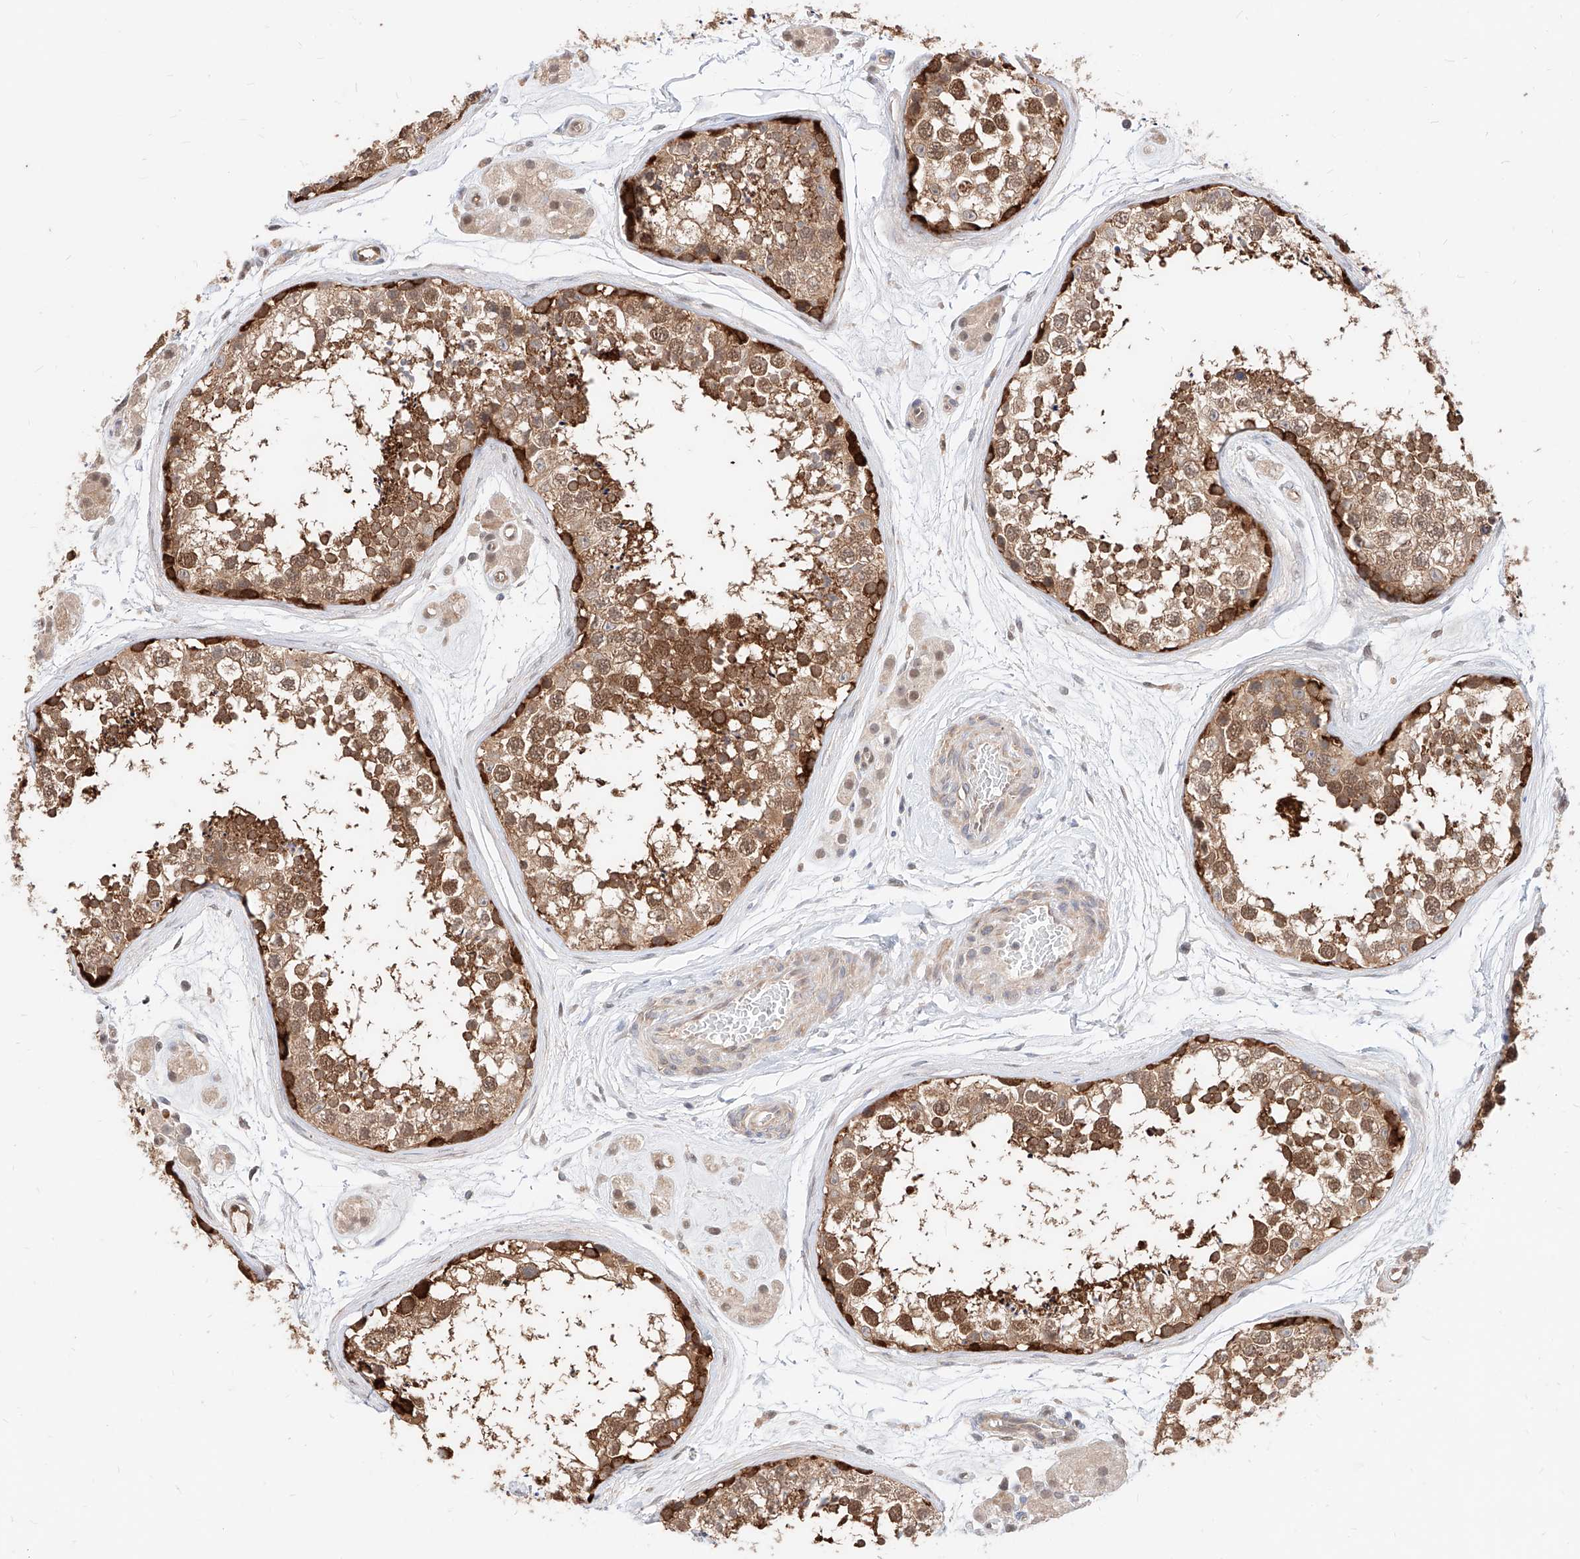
{"staining": {"intensity": "strong", "quantity": "25%-75%", "location": "cytoplasmic/membranous,nuclear"}, "tissue": "testis", "cell_type": "Cells in seminiferous ducts", "image_type": "normal", "snomed": [{"axis": "morphology", "description": "Normal tissue, NOS"}, {"axis": "topography", "description": "Testis"}], "caption": "Cells in seminiferous ducts show high levels of strong cytoplasmic/membranous,nuclear staining in about 25%-75% of cells in benign testis.", "gene": "TSNAX", "patient": {"sex": "male", "age": 56}}